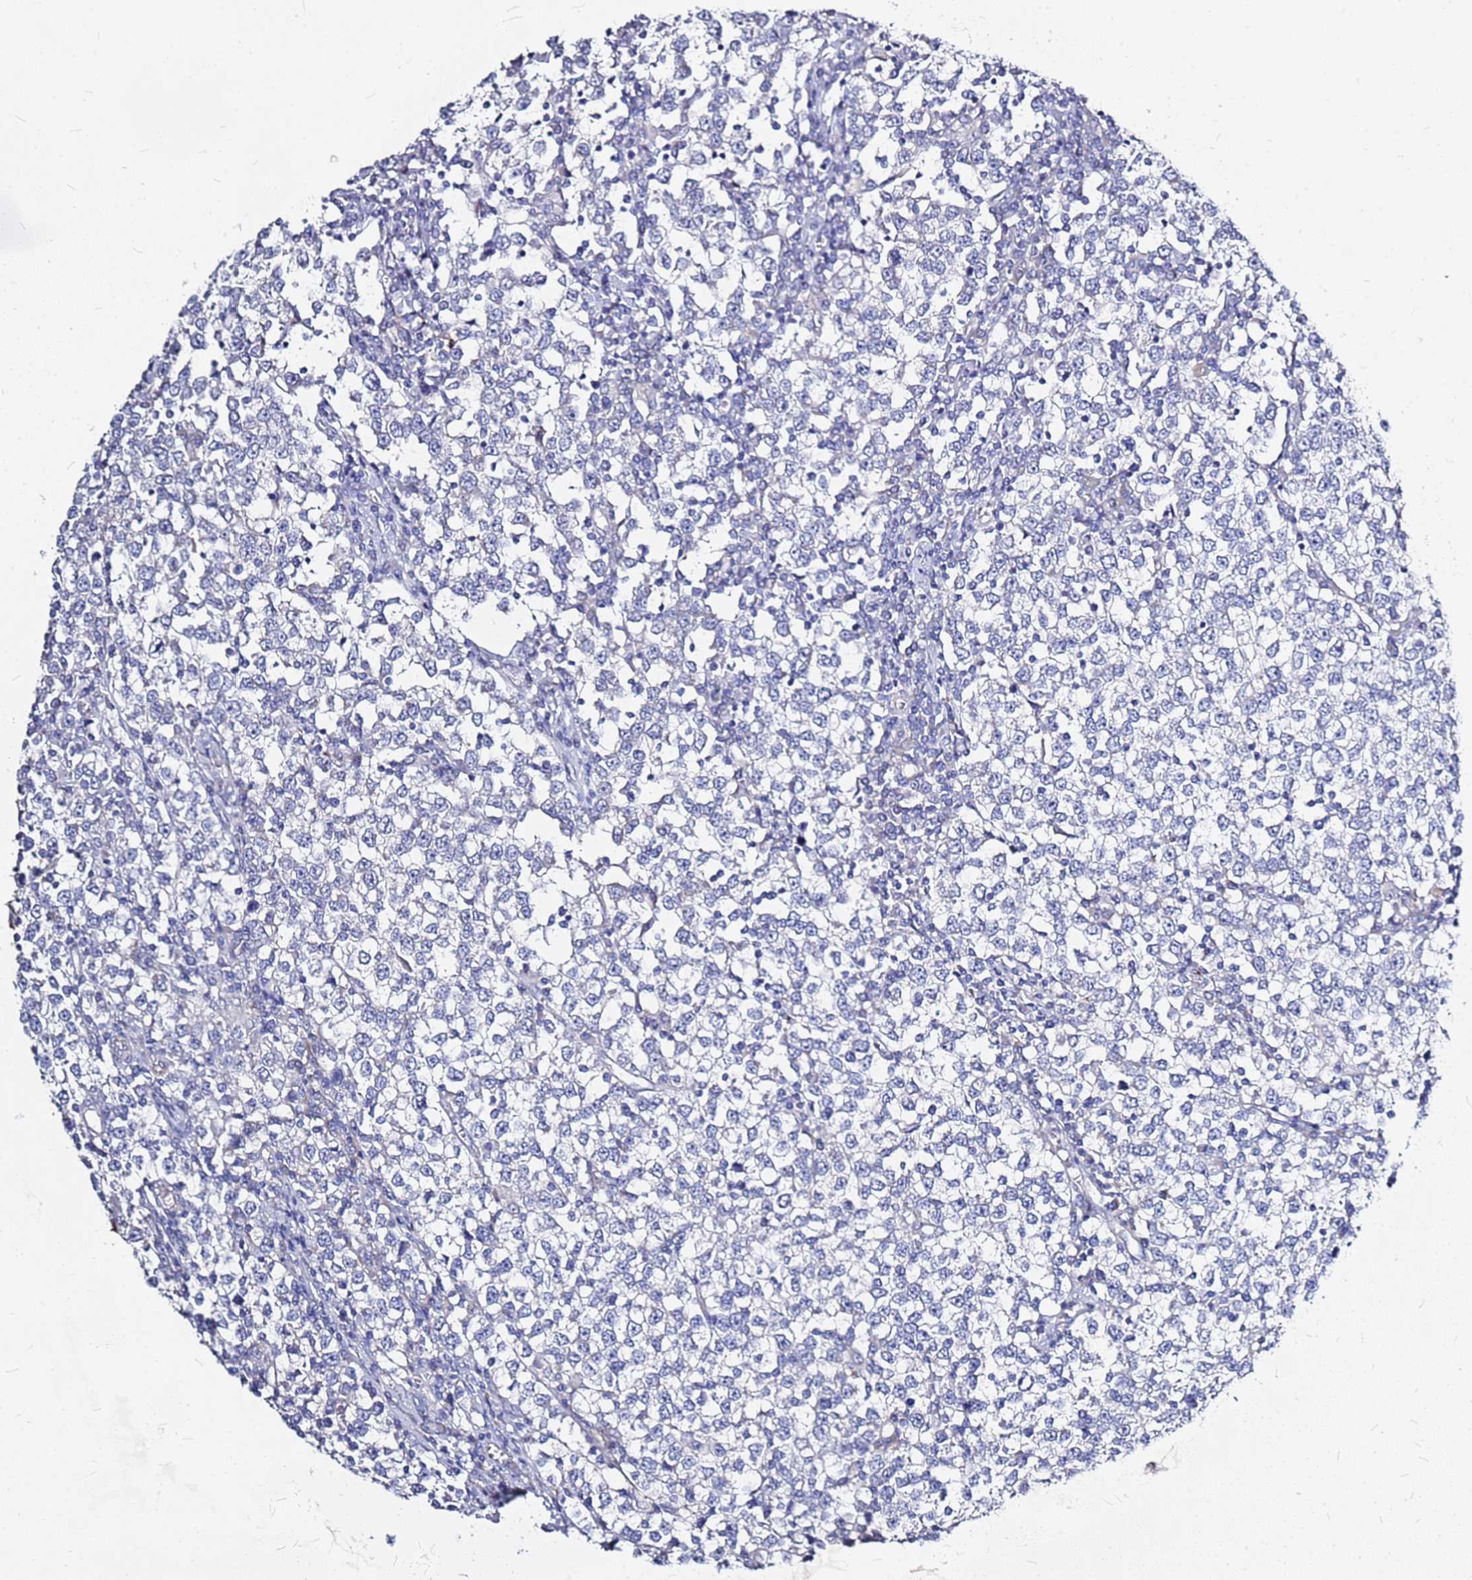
{"staining": {"intensity": "negative", "quantity": "none", "location": "none"}, "tissue": "testis cancer", "cell_type": "Tumor cells", "image_type": "cancer", "snomed": [{"axis": "morphology", "description": "Seminoma, NOS"}, {"axis": "topography", "description": "Testis"}], "caption": "Seminoma (testis) was stained to show a protein in brown. There is no significant expression in tumor cells.", "gene": "CASD1", "patient": {"sex": "male", "age": 65}}